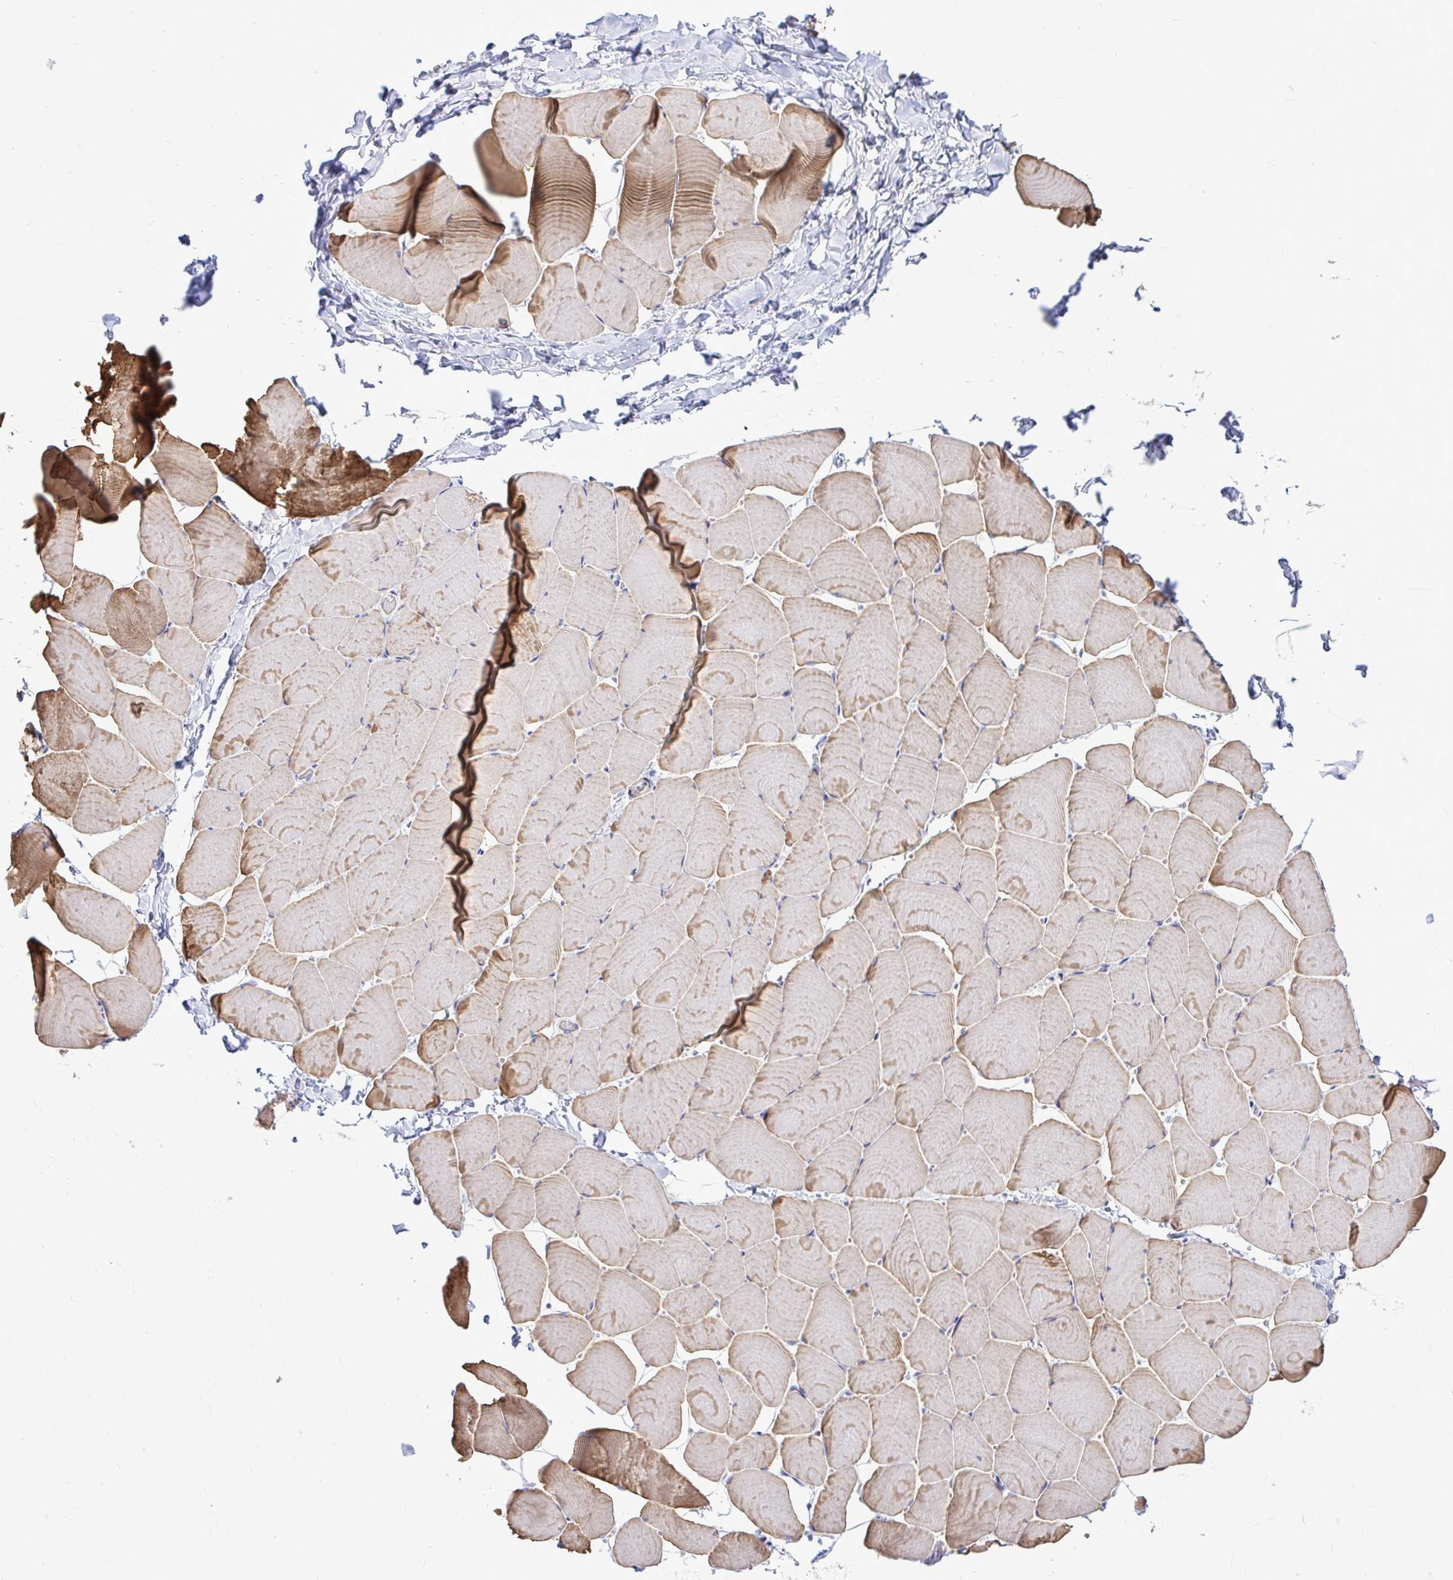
{"staining": {"intensity": "strong", "quantity": "25%-75%", "location": "cytoplasmic/membranous"}, "tissue": "skeletal muscle", "cell_type": "Myocytes", "image_type": "normal", "snomed": [{"axis": "morphology", "description": "Normal tissue, NOS"}, {"axis": "topography", "description": "Skeletal muscle"}], "caption": "This photomicrograph demonstrates immunohistochemistry staining of normal human skeletal muscle, with high strong cytoplasmic/membranous staining in about 25%-75% of myocytes.", "gene": "TP53I11", "patient": {"sex": "male", "age": 25}}